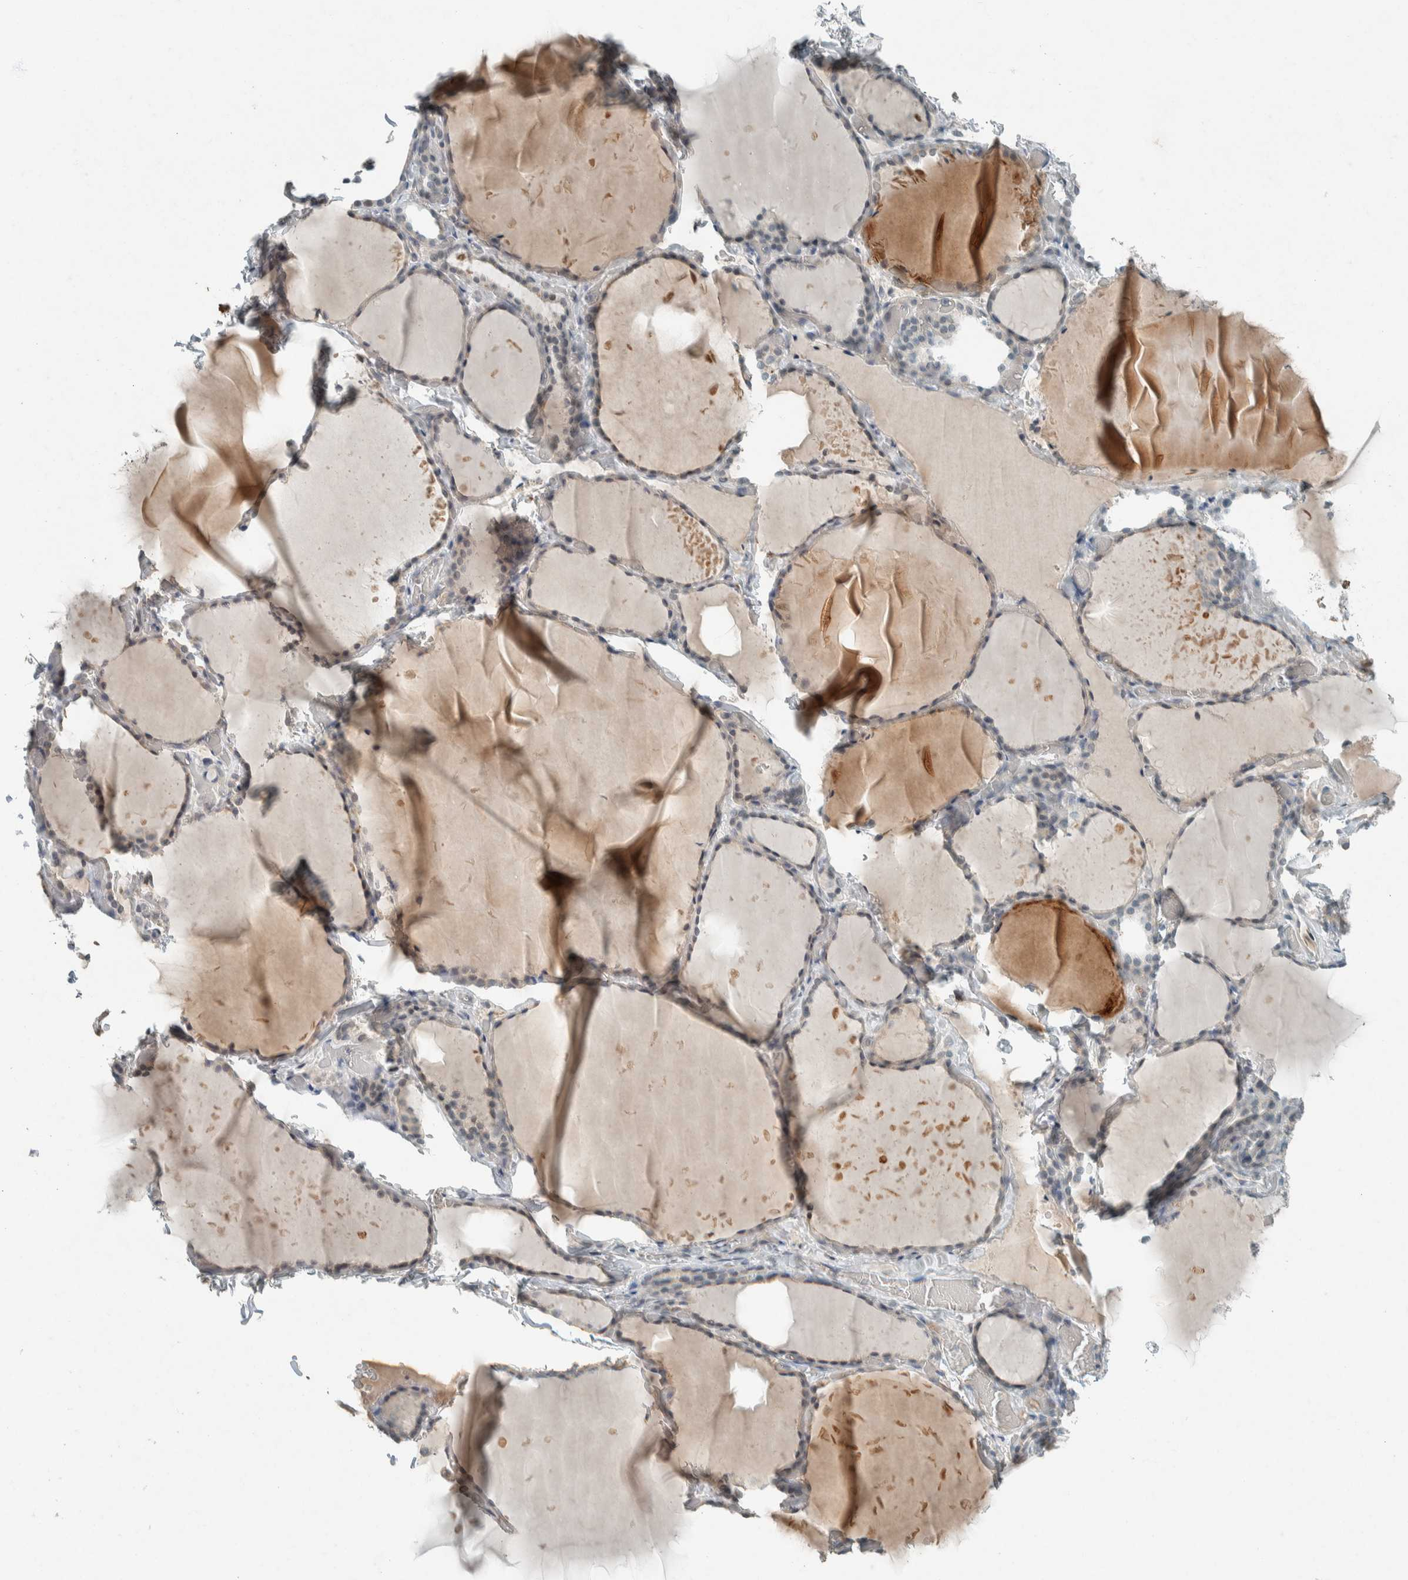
{"staining": {"intensity": "moderate", "quantity": "<25%", "location": "cytoplasmic/membranous"}, "tissue": "thyroid gland", "cell_type": "Glandular cells", "image_type": "normal", "snomed": [{"axis": "morphology", "description": "Normal tissue, NOS"}, {"axis": "topography", "description": "Thyroid gland"}], "caption": "Immunohistochemical staining of normal thyroid gland shows low levels of moderate cytoplasmic/membranous staining in about <25% of glandular cells.", "gene": "CERCAM", "patient": {"sex": "female", "age": 22}}